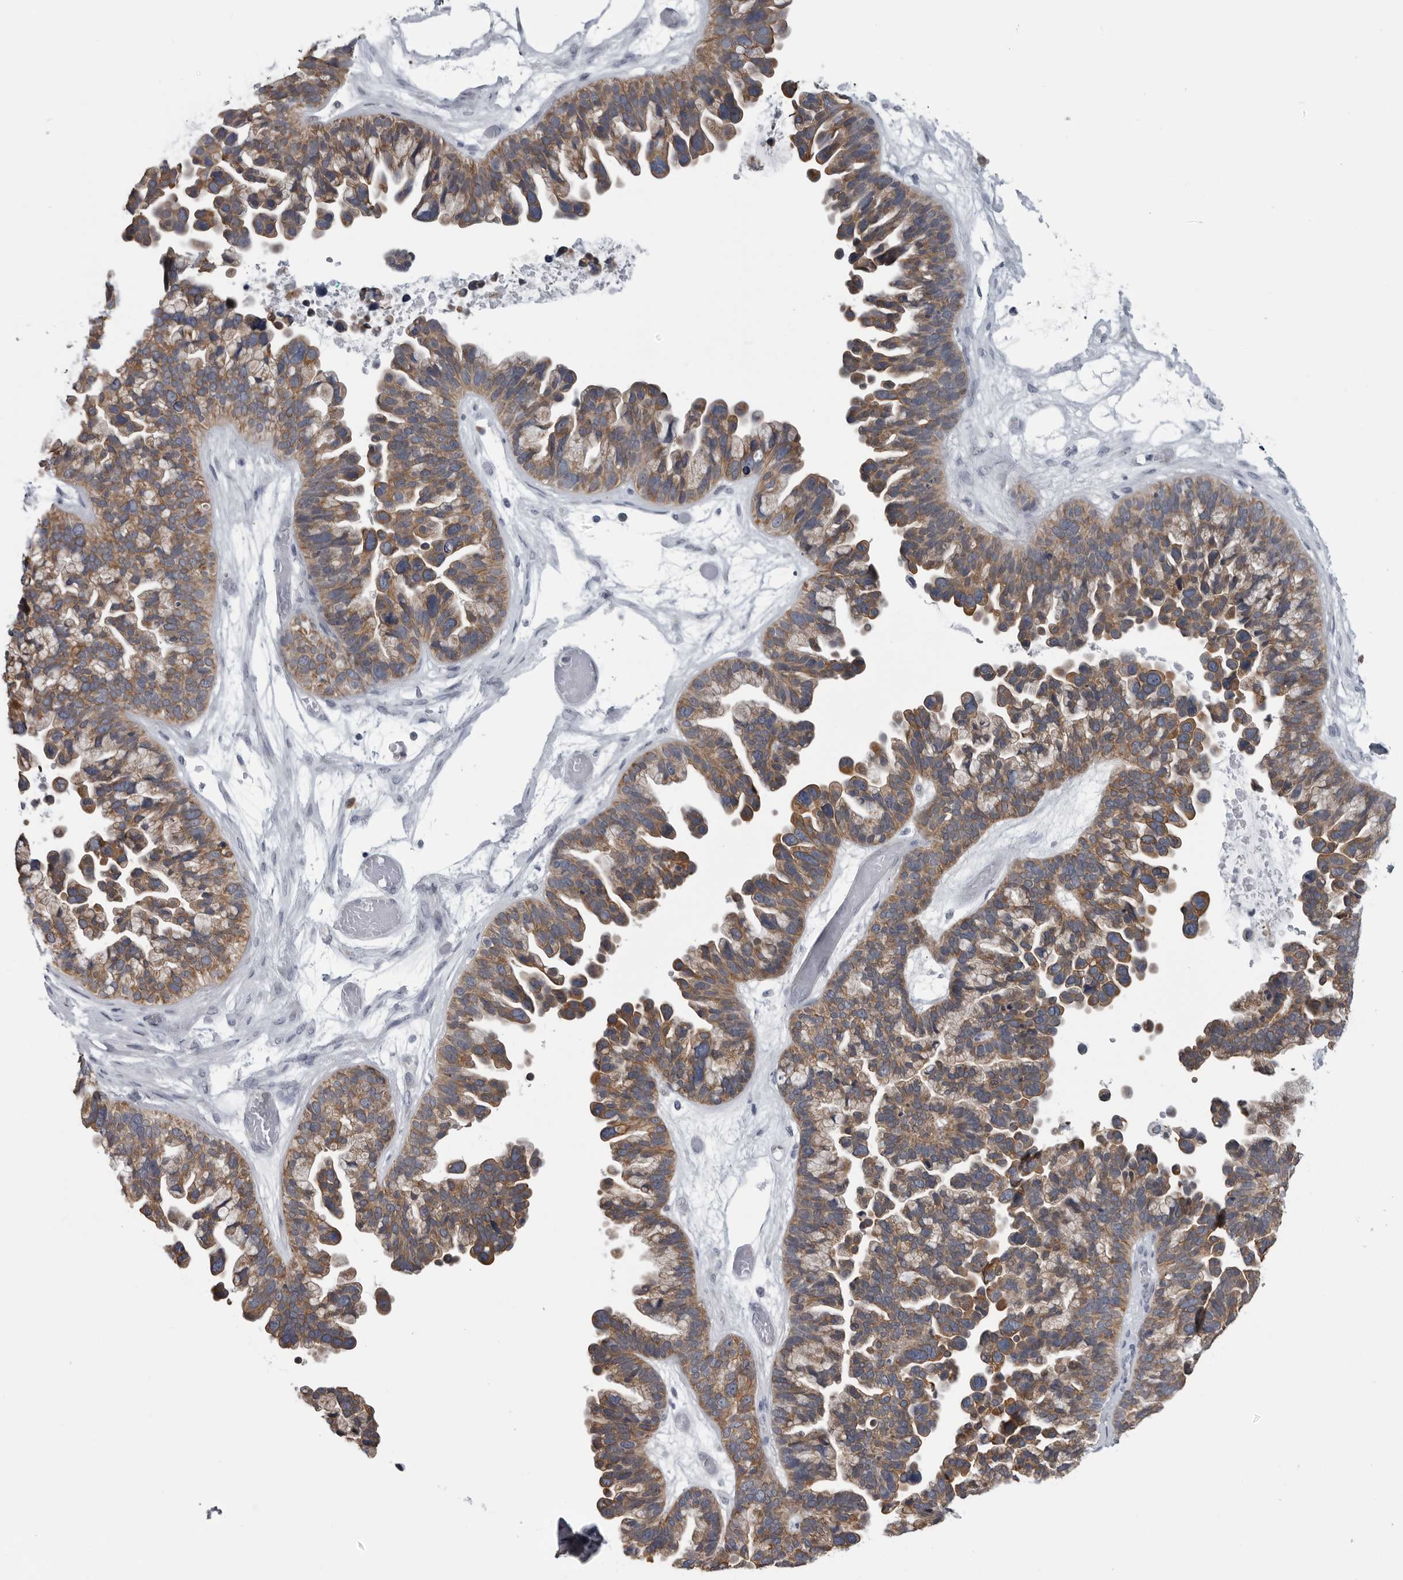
{"staining": {"intensity": "moderate", "quantity": ">75%", "location": "cytoplasmic/membranous"}, "tissue": "ovarian cancer", "cell_type": "Tumor cells", "image_type": "cancer", "snomed": [{"axis": "morphology", "description": "Cystadenocarcinoma, serous, NOS"}, {"axis": "topography", "description": "Ovary"}], "caption": "Immunohistochemistry (IHC) (DAB (3,3'-diaminobenzidine)) staining of human ovarian serous cystadenocarcinoma demonstrates moderate cytoplasmic/membranous protein staining in approximately >75% of tumor cells.", "gene": "MYOC", "patient": {"sex": "female", "age": 56}}